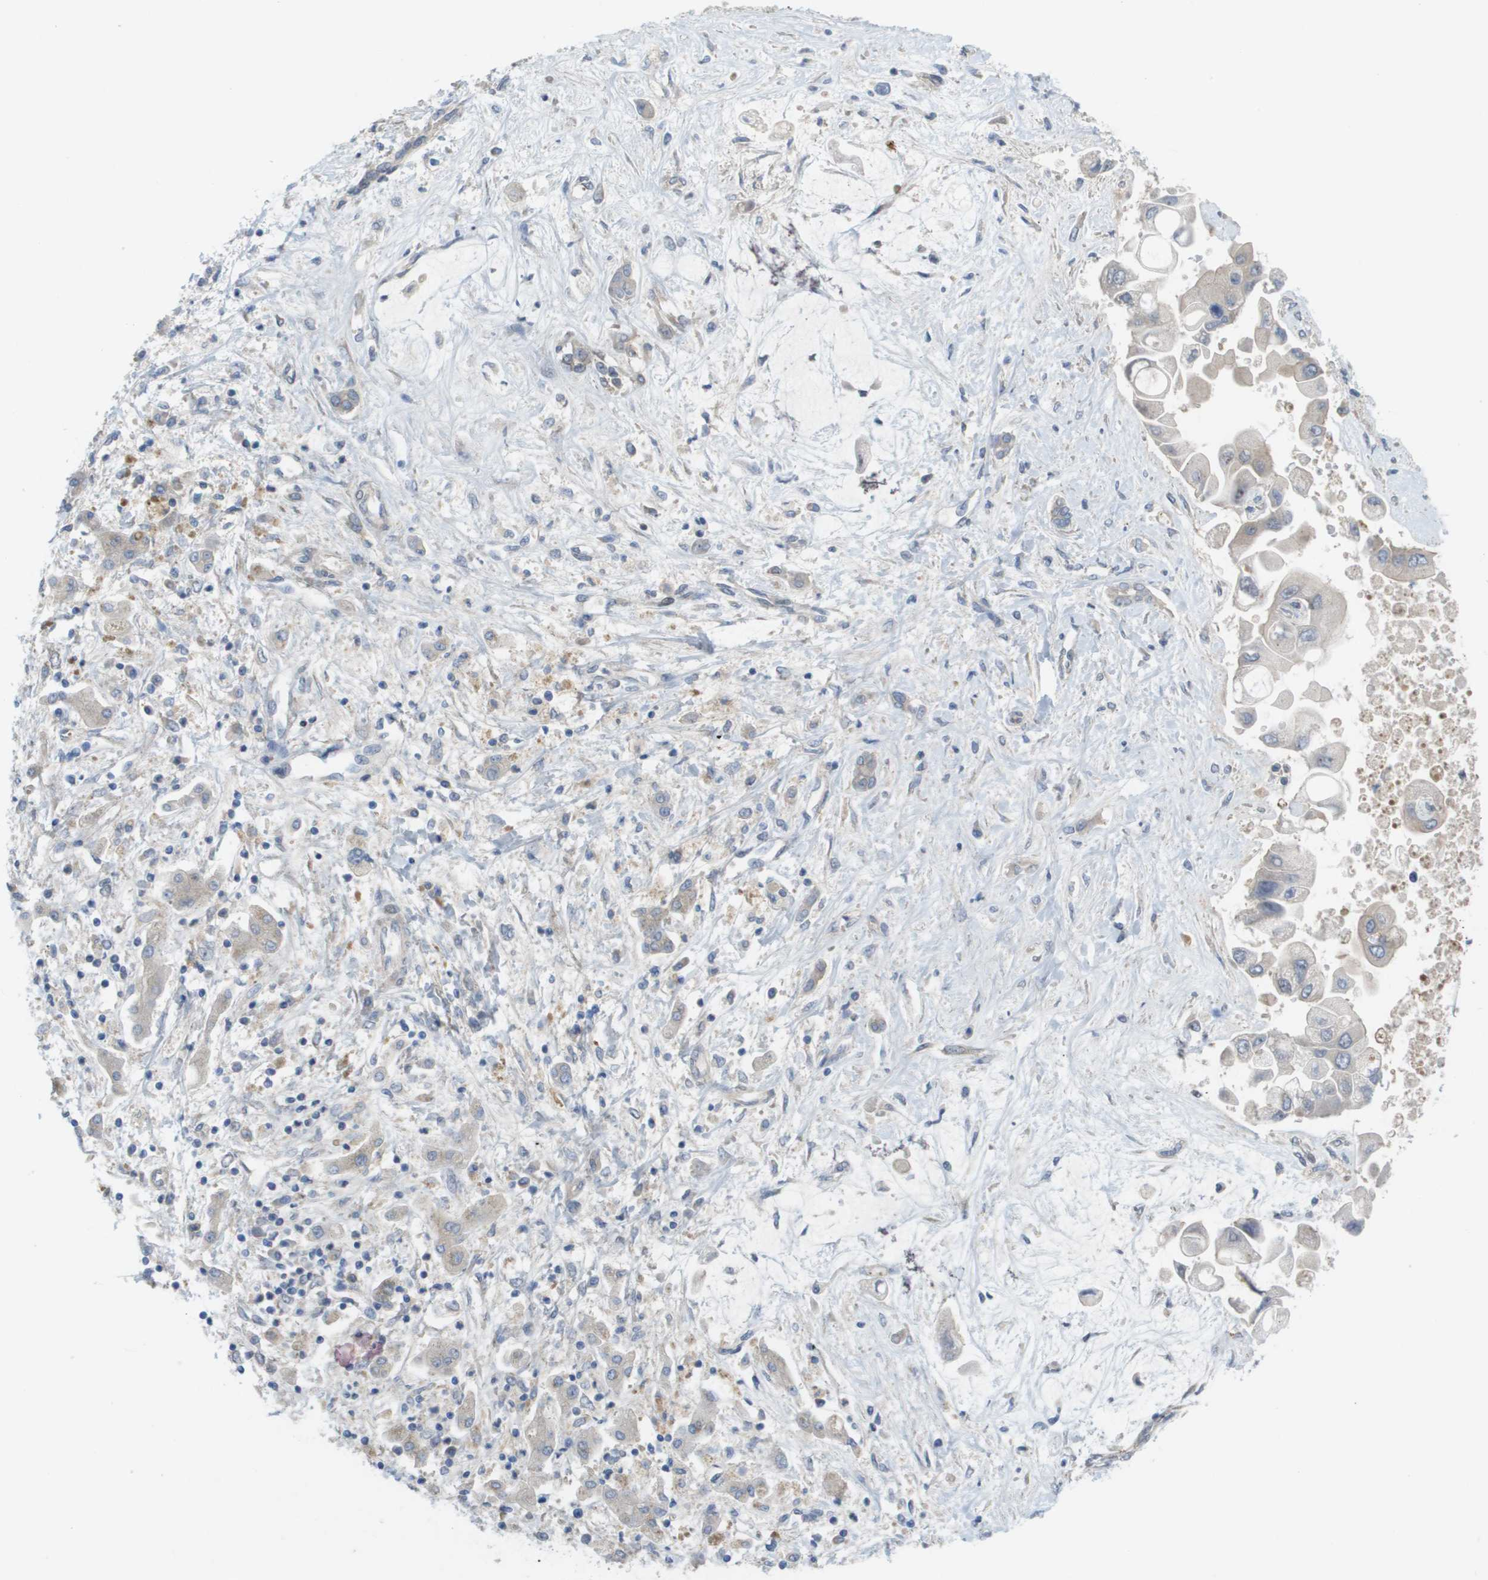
{"staining": {"intensity": "weak", "quantity": "<25%", "location": "cytoplasmic/membranous"}, "tissue": "liver cancer", "cell_type": "Tumor cells", "image_type": "cancer", "snomed": [{"axis": "morphology", "description": "Cholangiocarcinoma"}, {"axis": "topography", "description": "Liver"}], "caption": "Immunohistochemistry photomicrograph of human liver cholangiocarcinoma stained for a protein (brown), which reveals no positivity in tumor cells.", "gene": "CTPS2", "patient": {"sex": "male", "age": 50}}